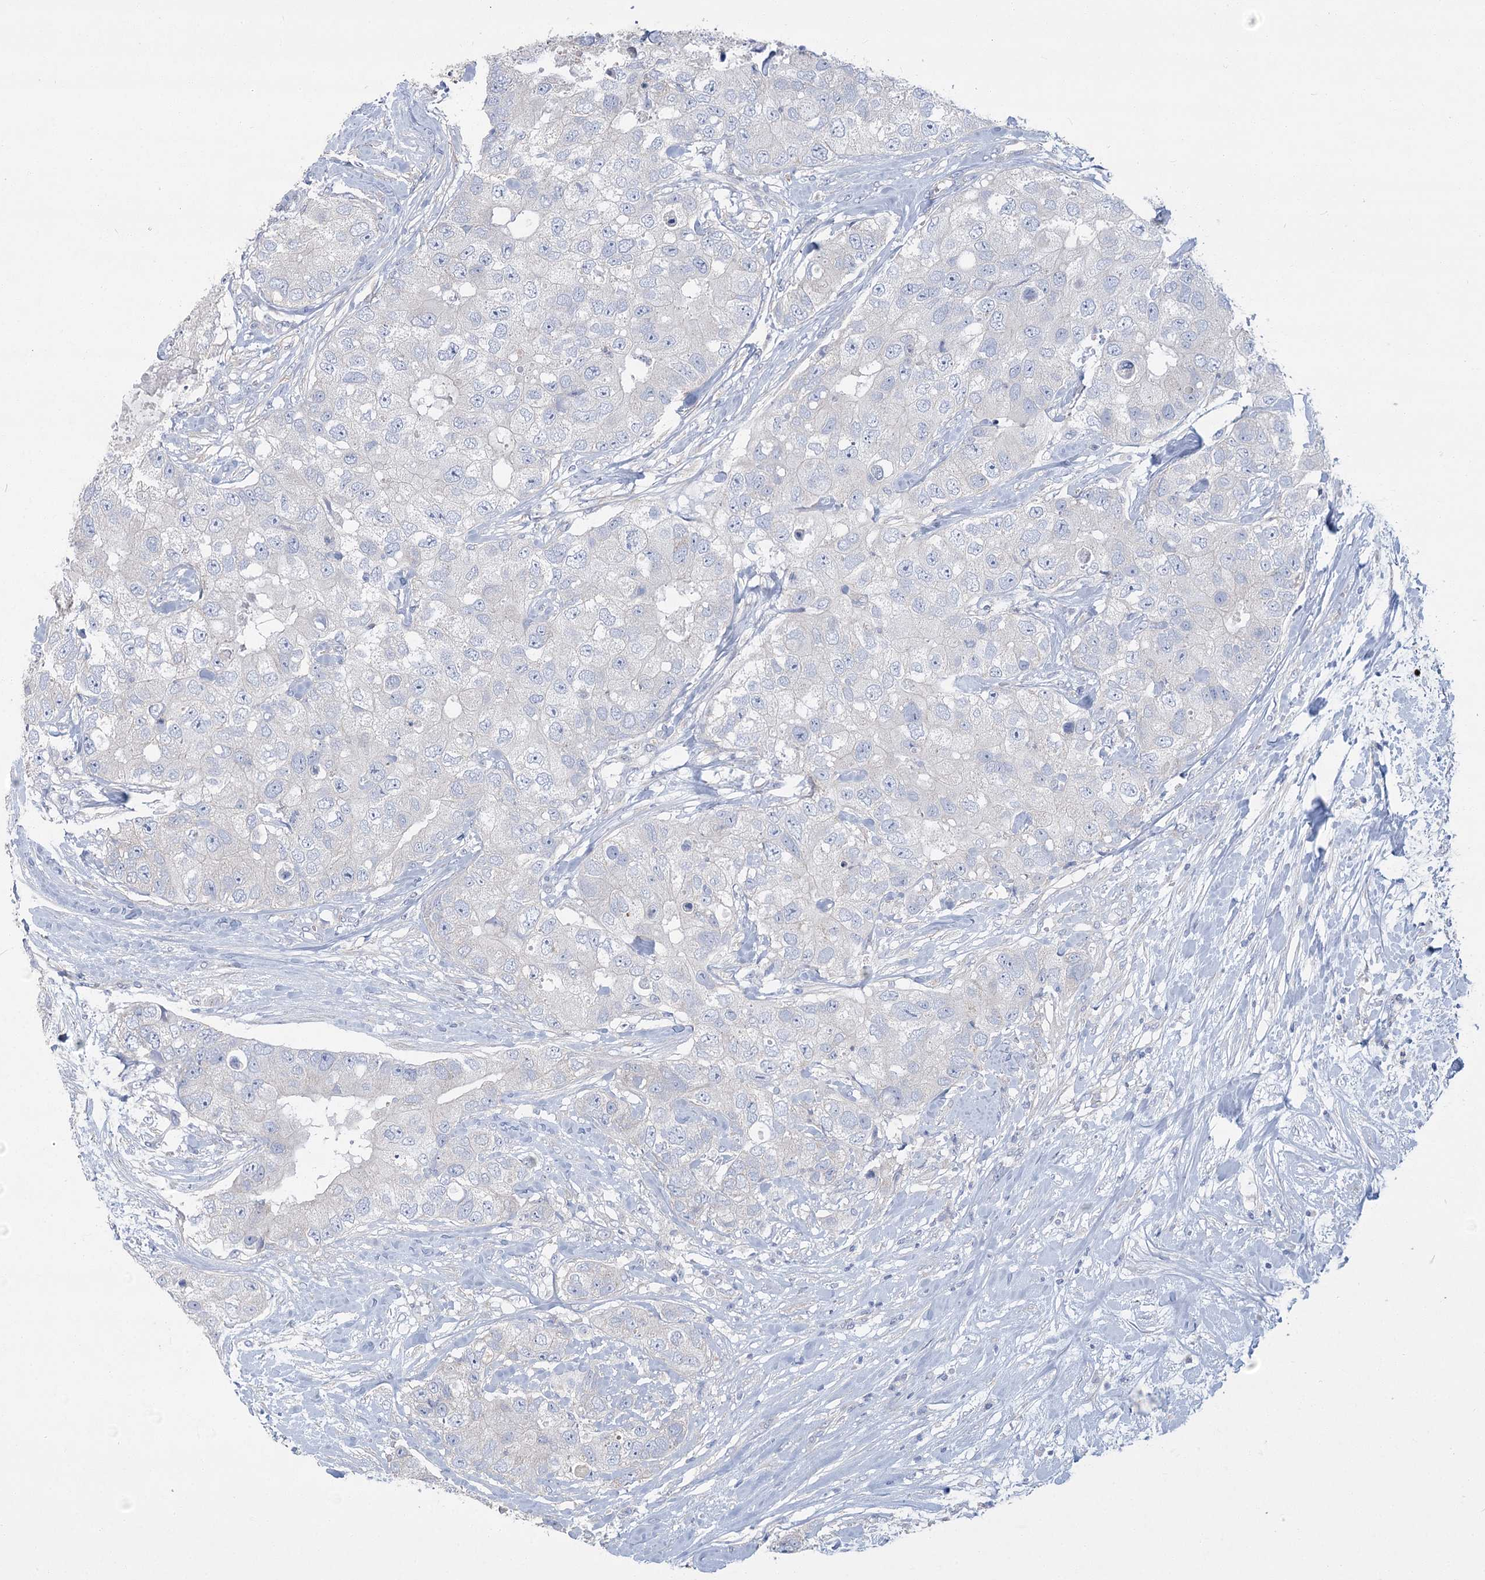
{"staining": {"intensity": "negative", "quantity": "none", "location": "none"}, "tissue": "breast cancer", "cell_type": "Tumor cells", "image_type": "cancer", "snomed": [{"axis": "morphology", "description": "Duct carcinoma"}, {"axis": "topography", "description": "Breast"}], "caption": "High magnification brightfield microscopy of breast cancer stained with DAB (3,3'-diaminobenzidine) (brown) and counterstained with hematoxylin (blue): tumor cells show no significant expression.", "gene": "SLC9A3", "patient": {"sex": "female", "age": 62}}